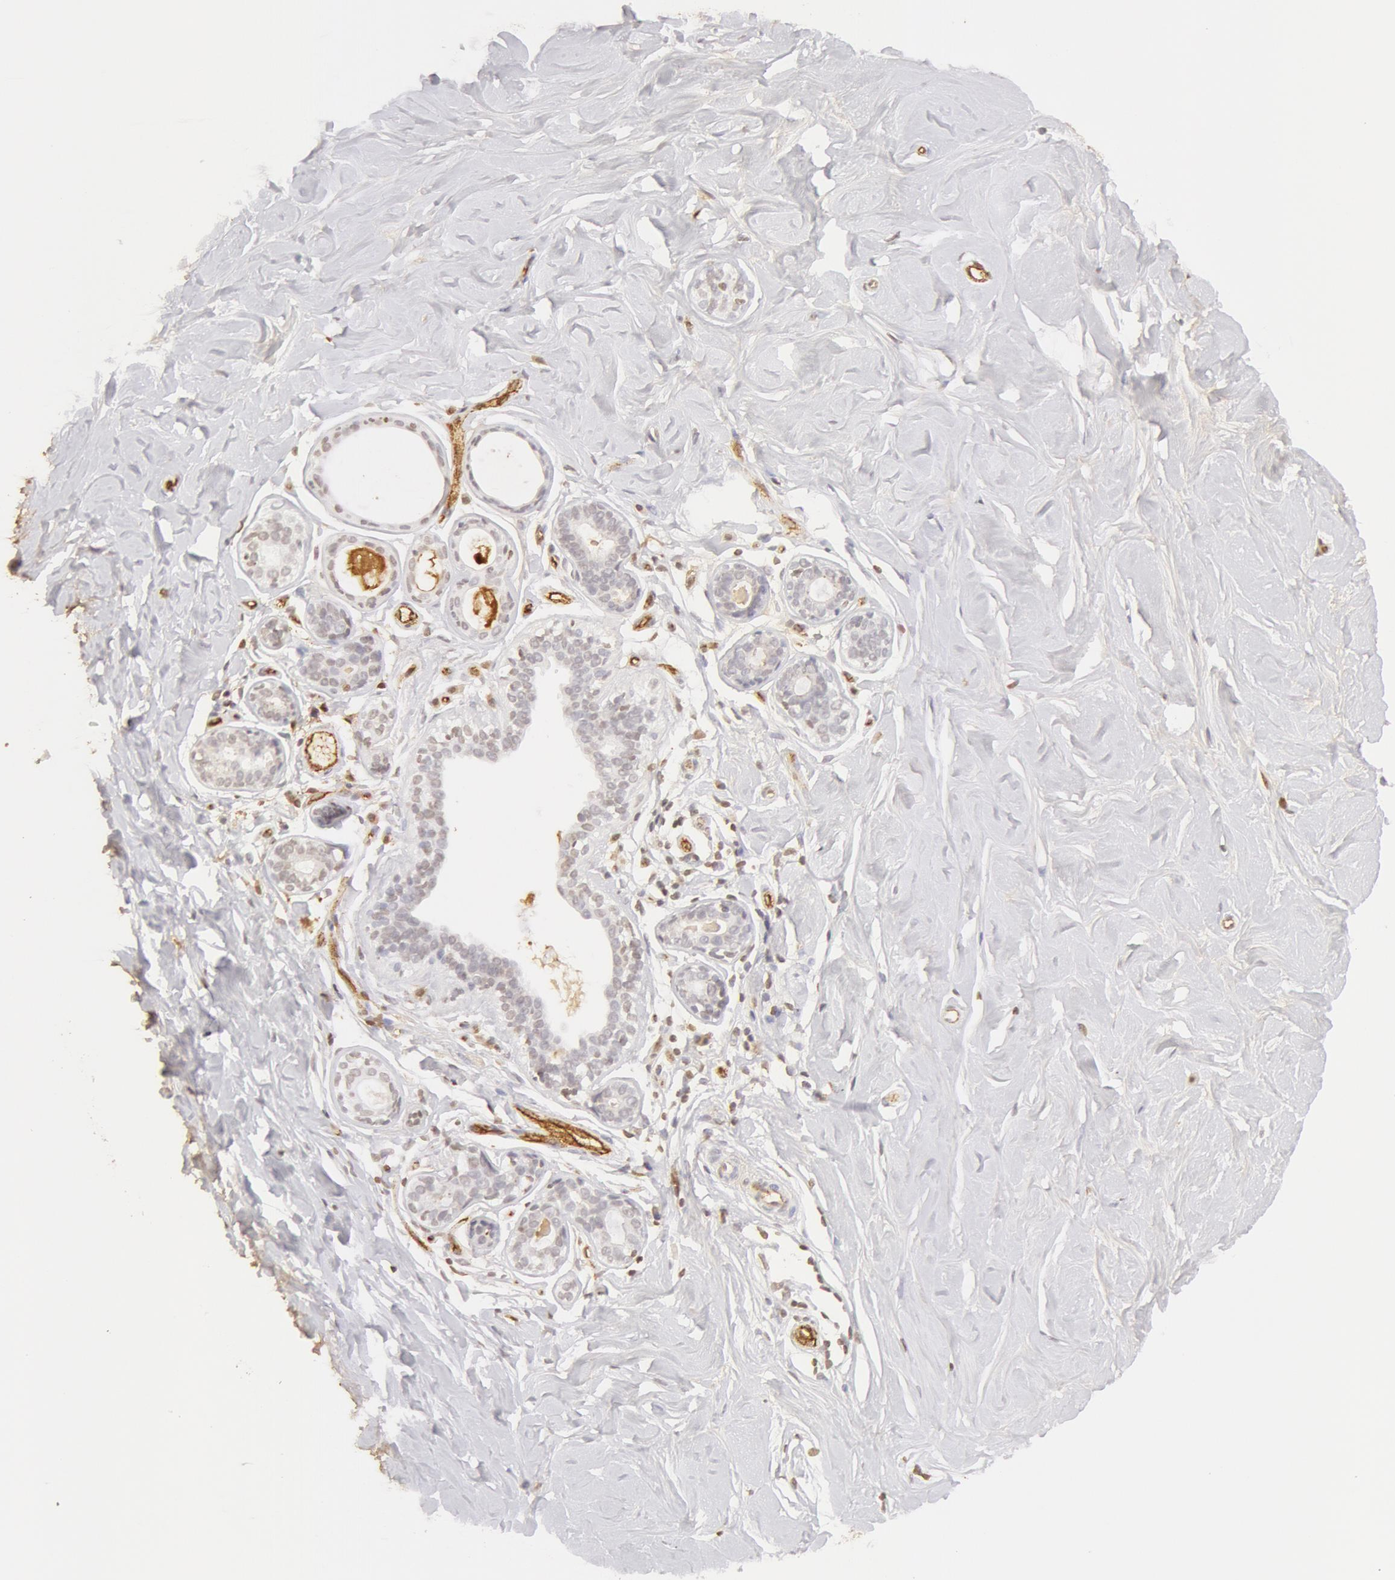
{"staining": {"intensity": "negative", "quantity": "none", "location": "none"}, "tissue": "breast", "cell_type": "Adipocytes", "image_type": "normal", "snomed": [{"axis": "morphology", "description": "Normal tissue, NOS"}, {"axis": "topography", "description": "Breast"}], "caption": "Human breast stained for a protein using immunohistochemistry reveals no expression in adipocytes.", "gene": "VWF", "patient": {"sex": "female", "age": 44}}